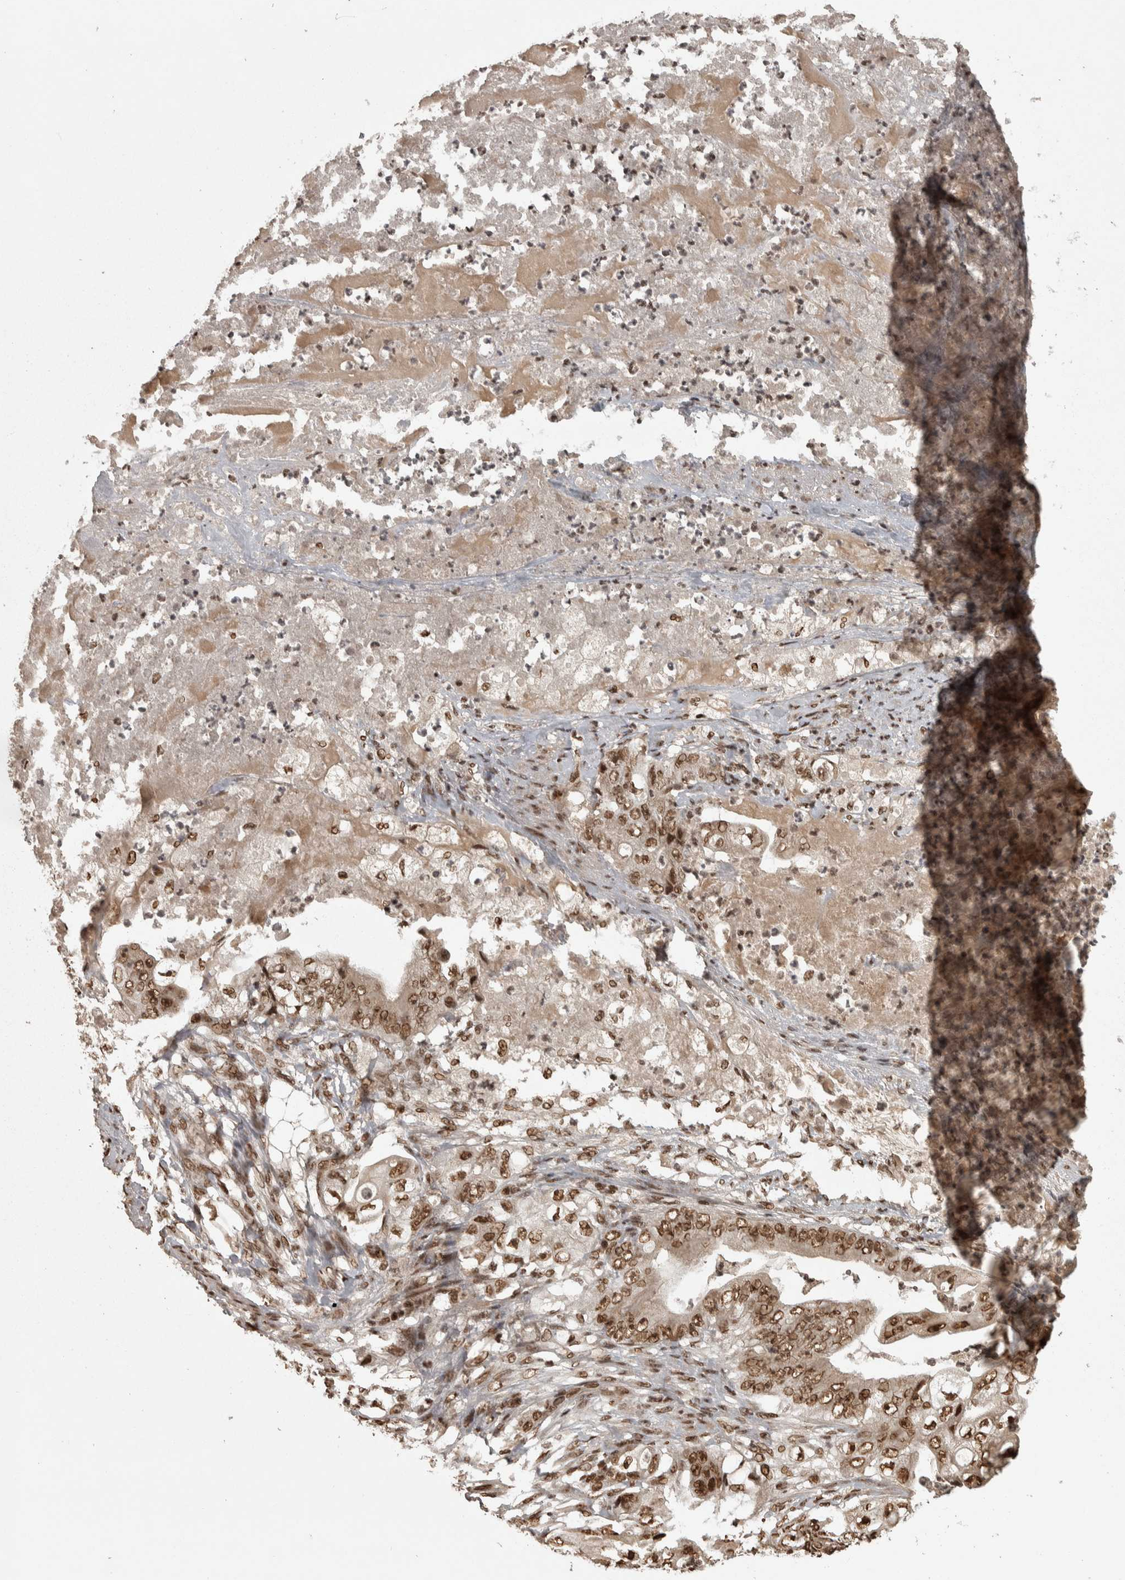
{"staining": {"intensity": "strong", "quantity": ">75%", "location": "nuclear"}, "tissue": "stomach cancer", "cell_type": "Tumor cells", "image_type": "cancer", "snomed": [{"axis": "morphology", "description": "Adenocarcinoma, NOS"}, {"axis": "topography", "description": "Stomach"}], "caption": "This image exhibits stomach adenocarcinoma stained with IHC to label a protein in brown. The nuclear of tumor cells show strong positivity for the protein. Nuclei are counter-stained blue.", "gene": "ZFHX4", "patient": {"sex": "female", "age": 73}}